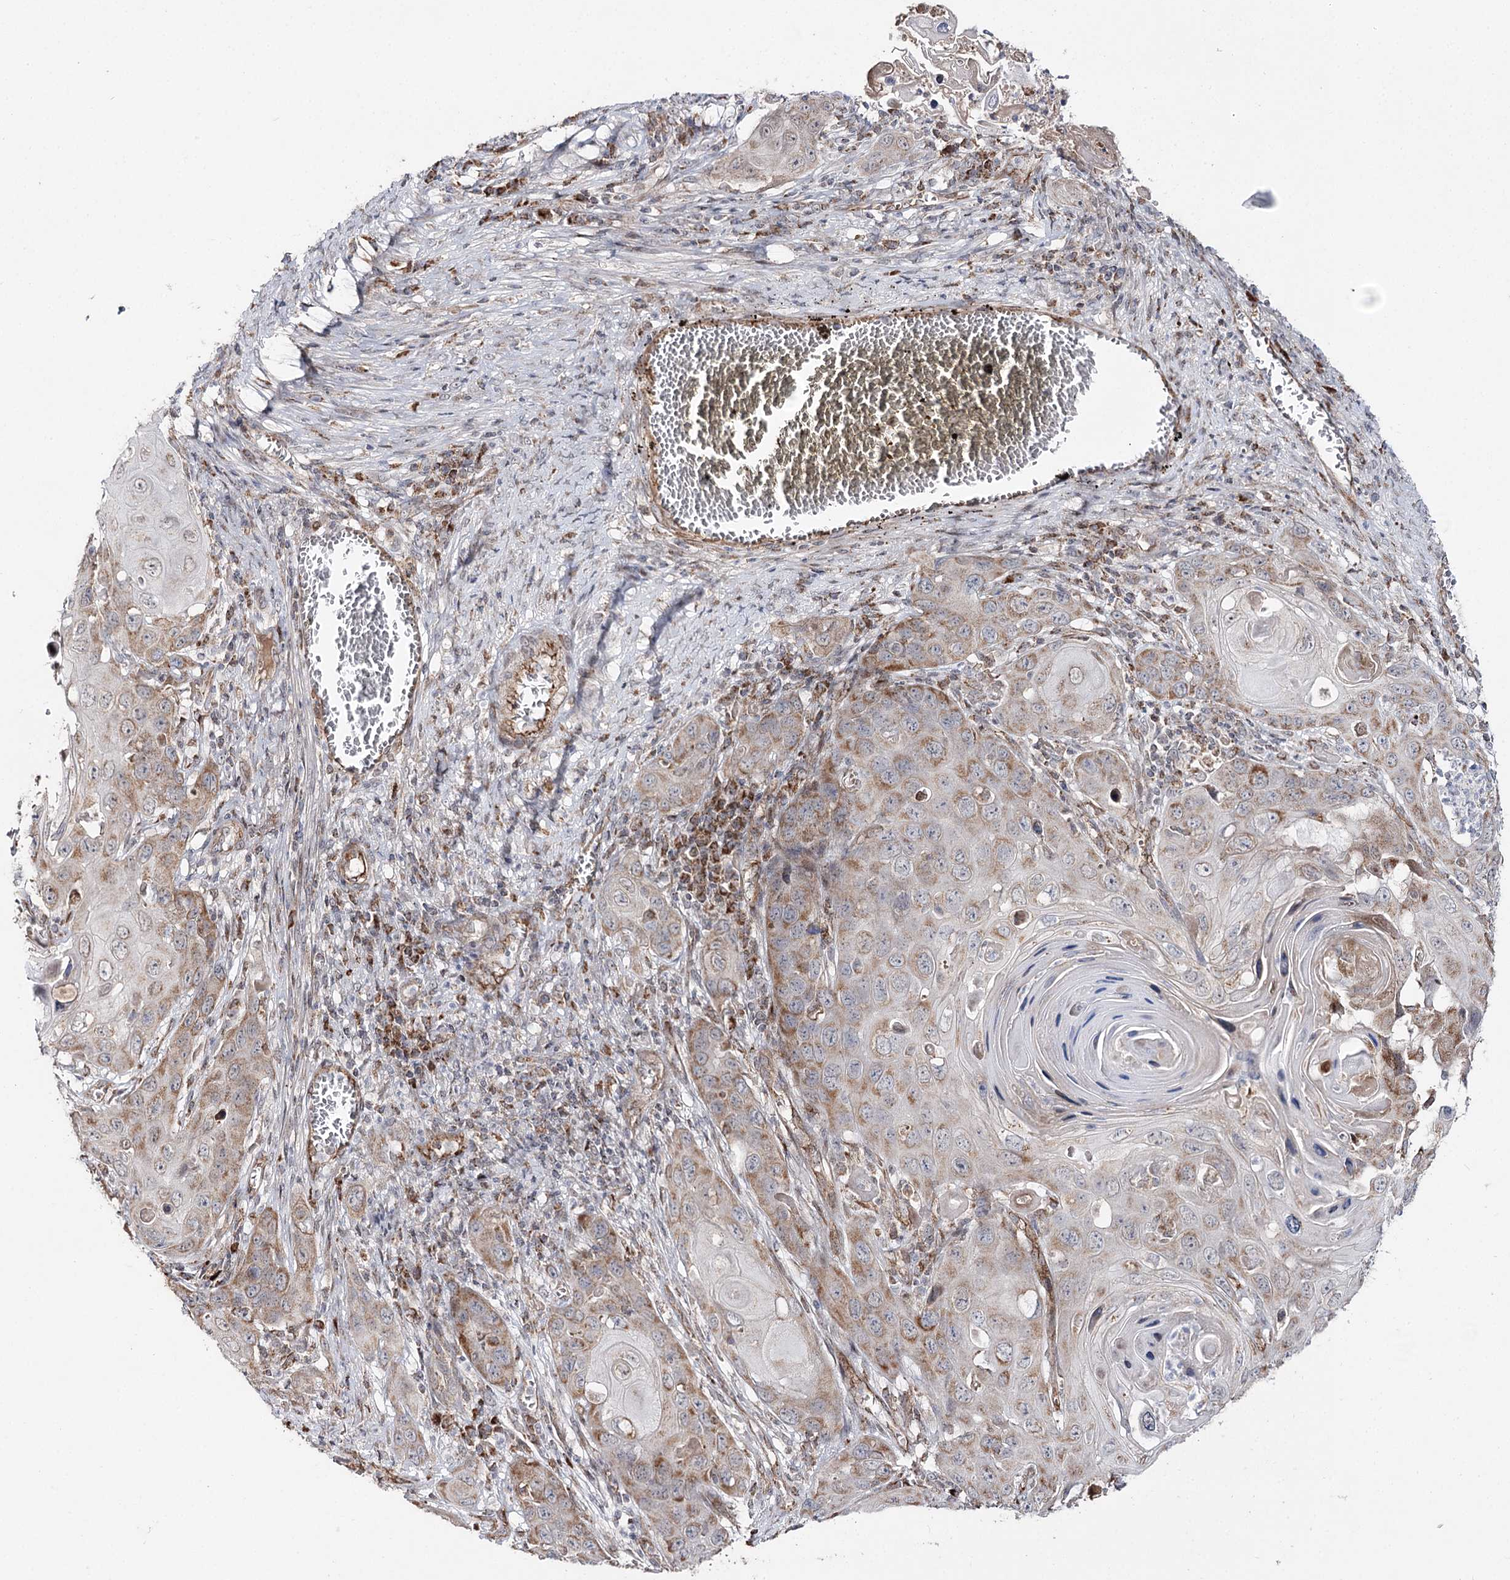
{"staining": {"intensity": "moderate", "quantity": "25%-75%", "location": "cytoplasmic/membranous"}, "tissue": "skin cancer", "cell_type": "Tumor cells", "image_type": "cancer", "snomed": [{"axis": "morphology", "description": "Squamous cell carcinoma, NOS"}, {"axis": "topography", "description": "Skin"}], "caption": "Immunohistochemistry micrograph of skin squamous cell carcinoma stained for a protein (brown), which exhibits medium levels of moderate cytoplasmic/membranous positivity in approximately 25%-75% of tumor cells.", "gene": "CBR4", "patient": {"sex": "male", "age": 55}}